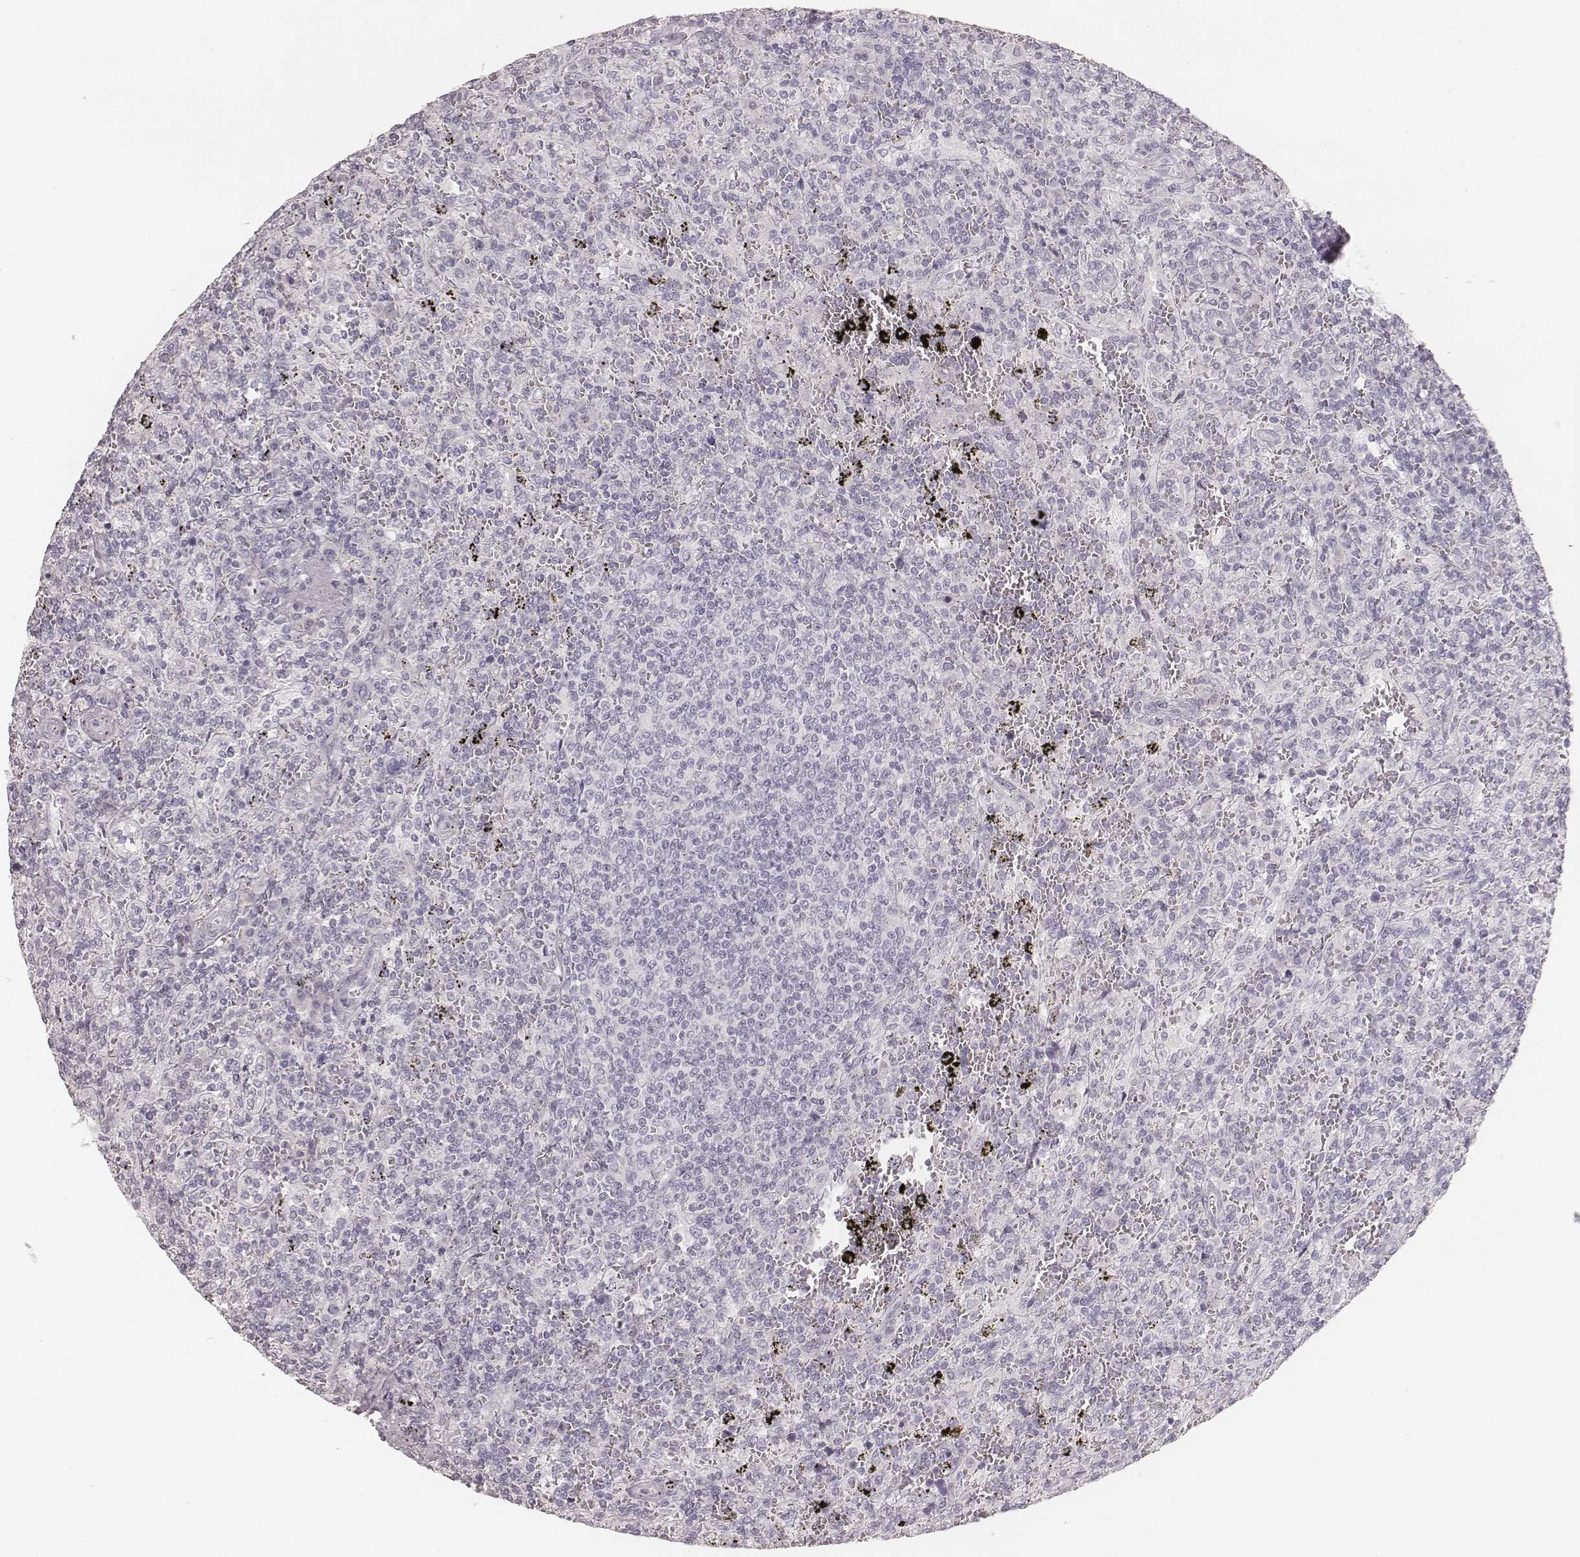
{"staining": {"intensity": "negative", "quantity": "none", "location": "none"}, "tissue": "lymphoma", "cell_type": "Tumor cells", "image_type": "cancer", "snomed": [{"axis": "morphology", "description": "Malignant lymphoma, non-Hodgkin's type, Low grade"}, {"axis": "topography", "description": "Spleen"}], "caption": "DAB (3,3'-diaminobenzidine) immunohistochemical staining of human malignant lymphoma, non-Hodgkin's type (low-grade) exhibits no significant staining in tumor cells.", "gene": "KRT31", "patient": {"sex": "male", "age": 62}}